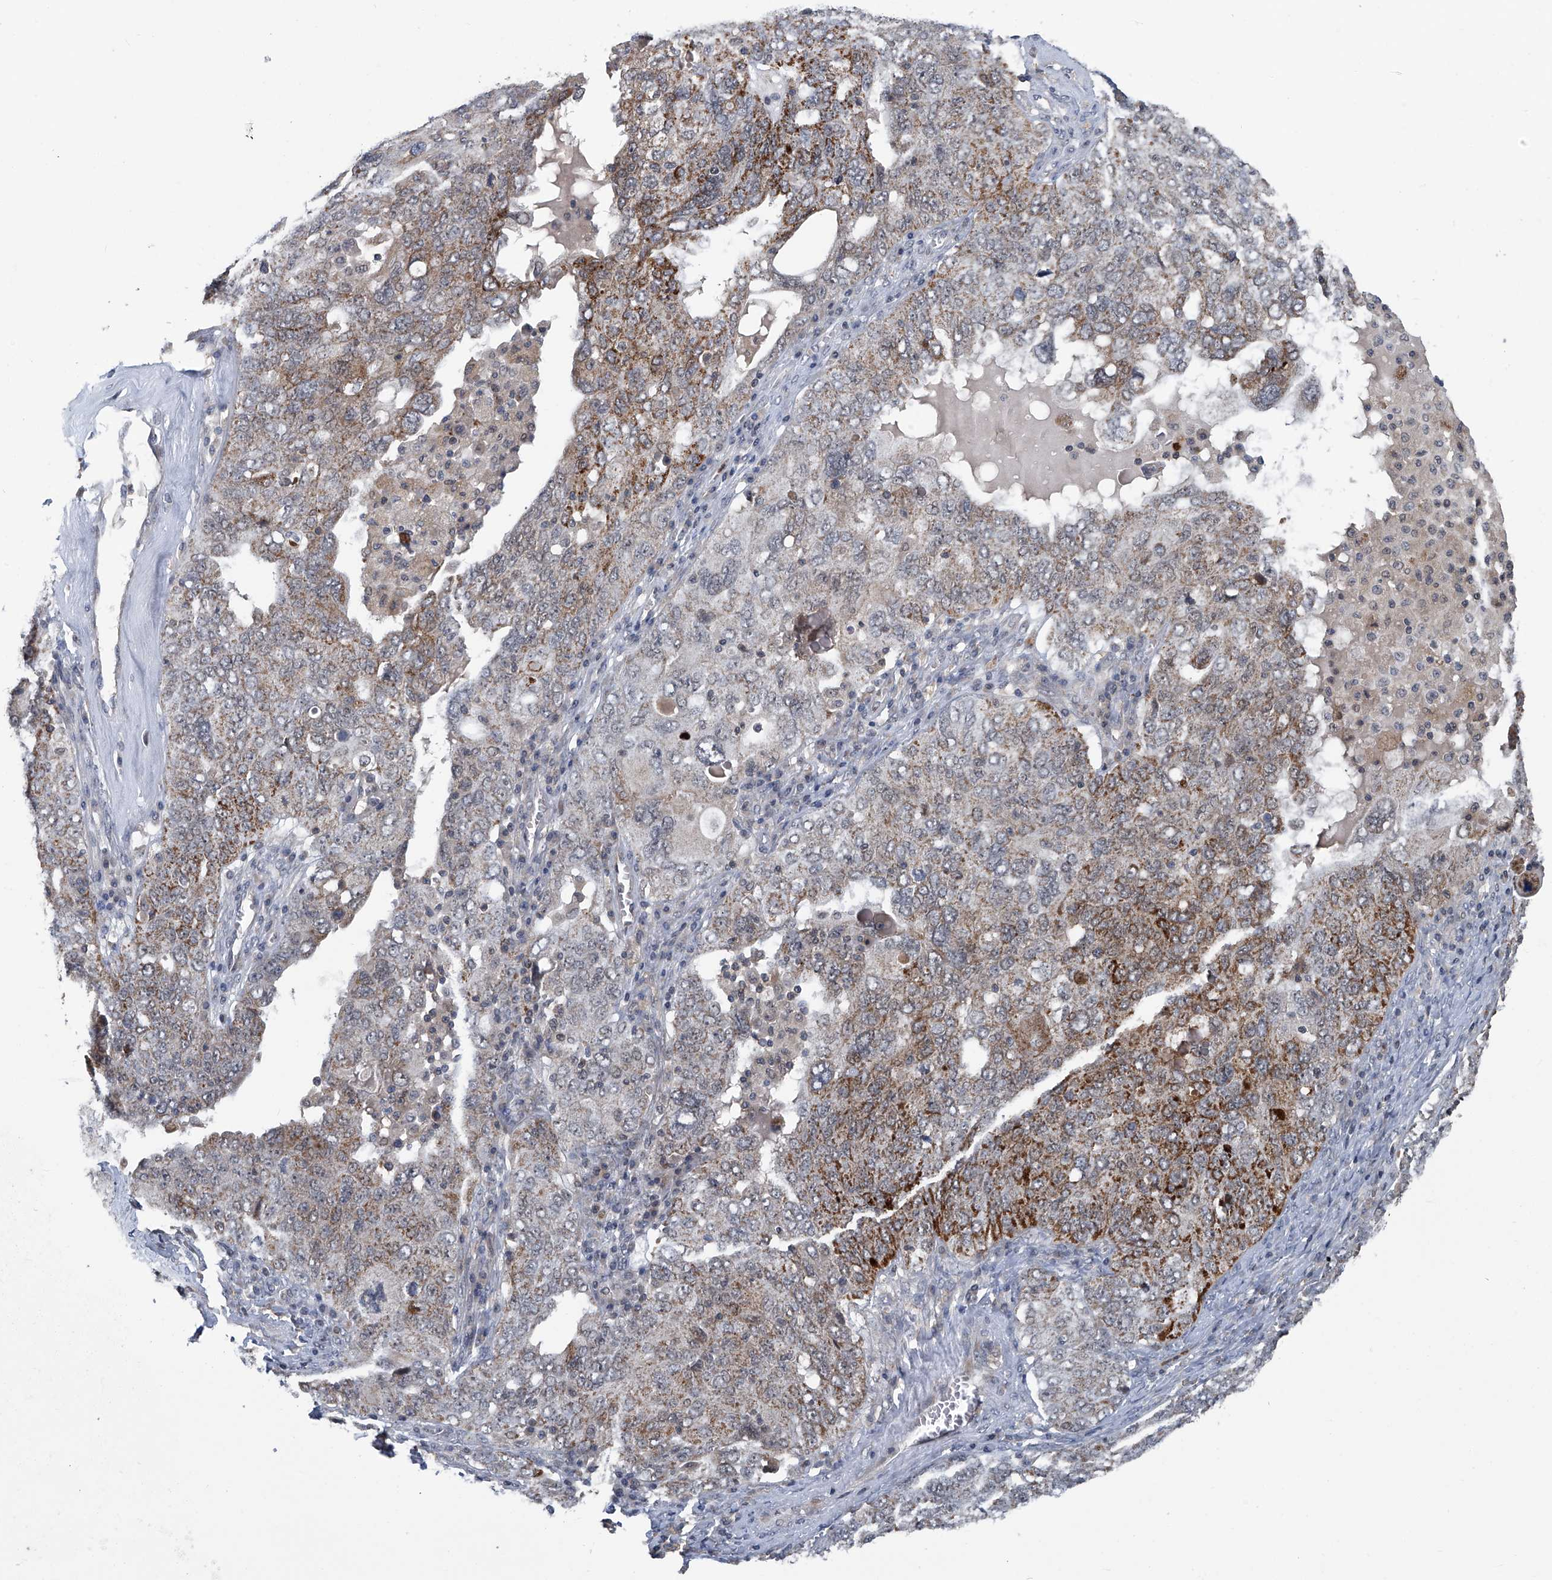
{"staining": {"intensity": "moderate", "quantity": "25%-75%", "location": "cytoplasmic/membranous"}, "tissue": "ovarian cancer", "cell_type": "Tumor cells", "image_type": "cancer", "snomed": [{"axis": "morphology", "description": "Carcinoma, endometroid"}, {"axis": "topography", "description": "Ovary"}], "caption": "Endometroid carcinoma (ovarian) stained with a brown dye shows moderate cytoplasmic/membranous positive positivity in about 25%-75% of tumor cells.", "gene": "AKNAD1", "patient": {"sex": "female", "age": 62}}